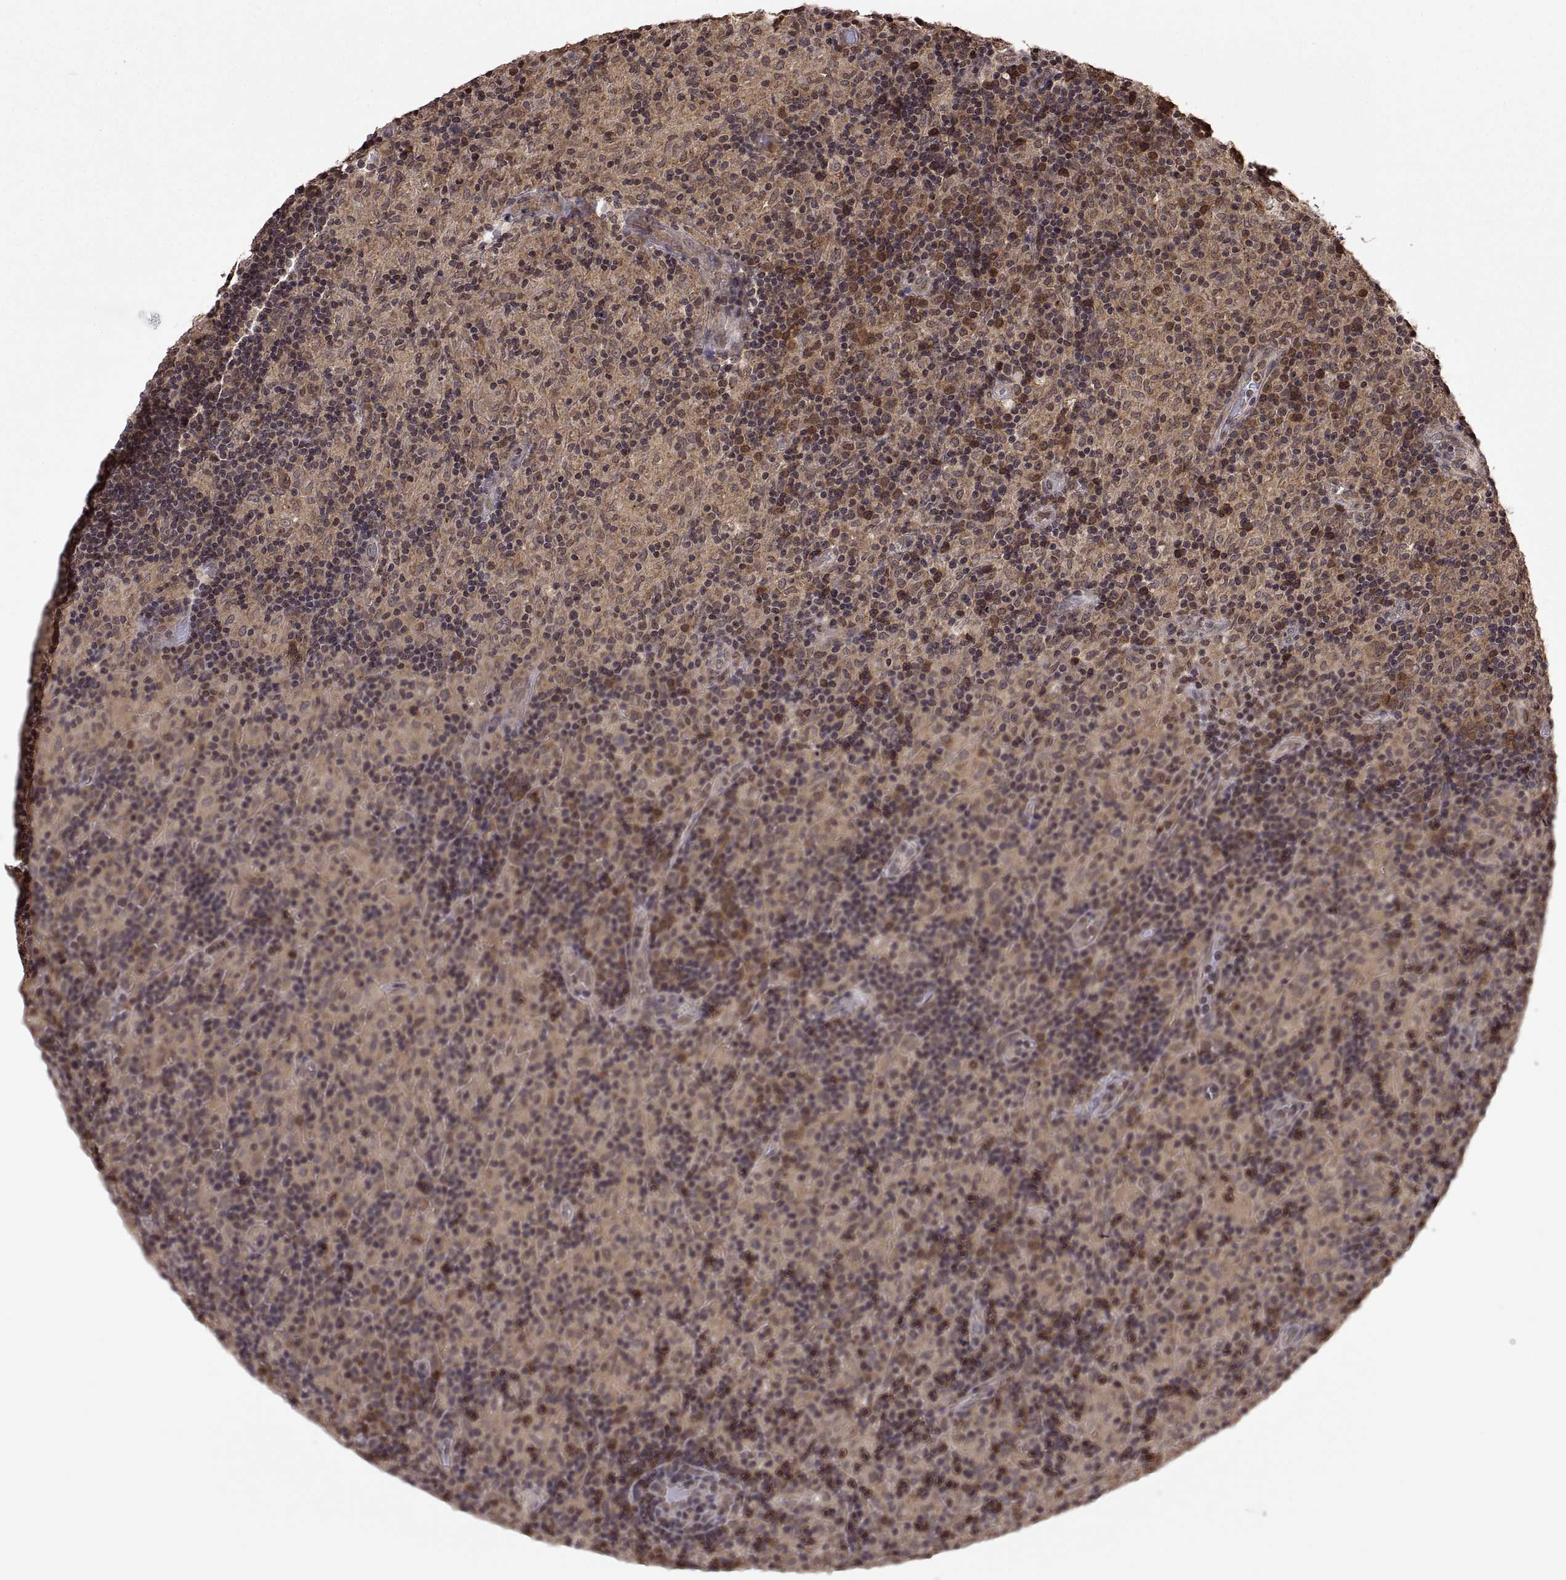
{"staining": {"intensity": "moderate", "quantity": "25%-75%", "location": "cytoplasmic/membranous"}, "tissue": "lymphoma", "cell_type": "Tumor cells", "image_type": "cancer", "snomed": [{"axis": "morphology", "description": "Hodgkin's disease, NOS"}, {"axis": "topography", "description": "Lymph node"}], "caption": "Brown immunohistochemical staining in human Hodgkin's disease exhibits moderate cytoplasmic/membranous positivity in about 25%-75% of tumor cells.", "gene": "ZNRF2", "patient": {"sex": "male", "age": 70}}